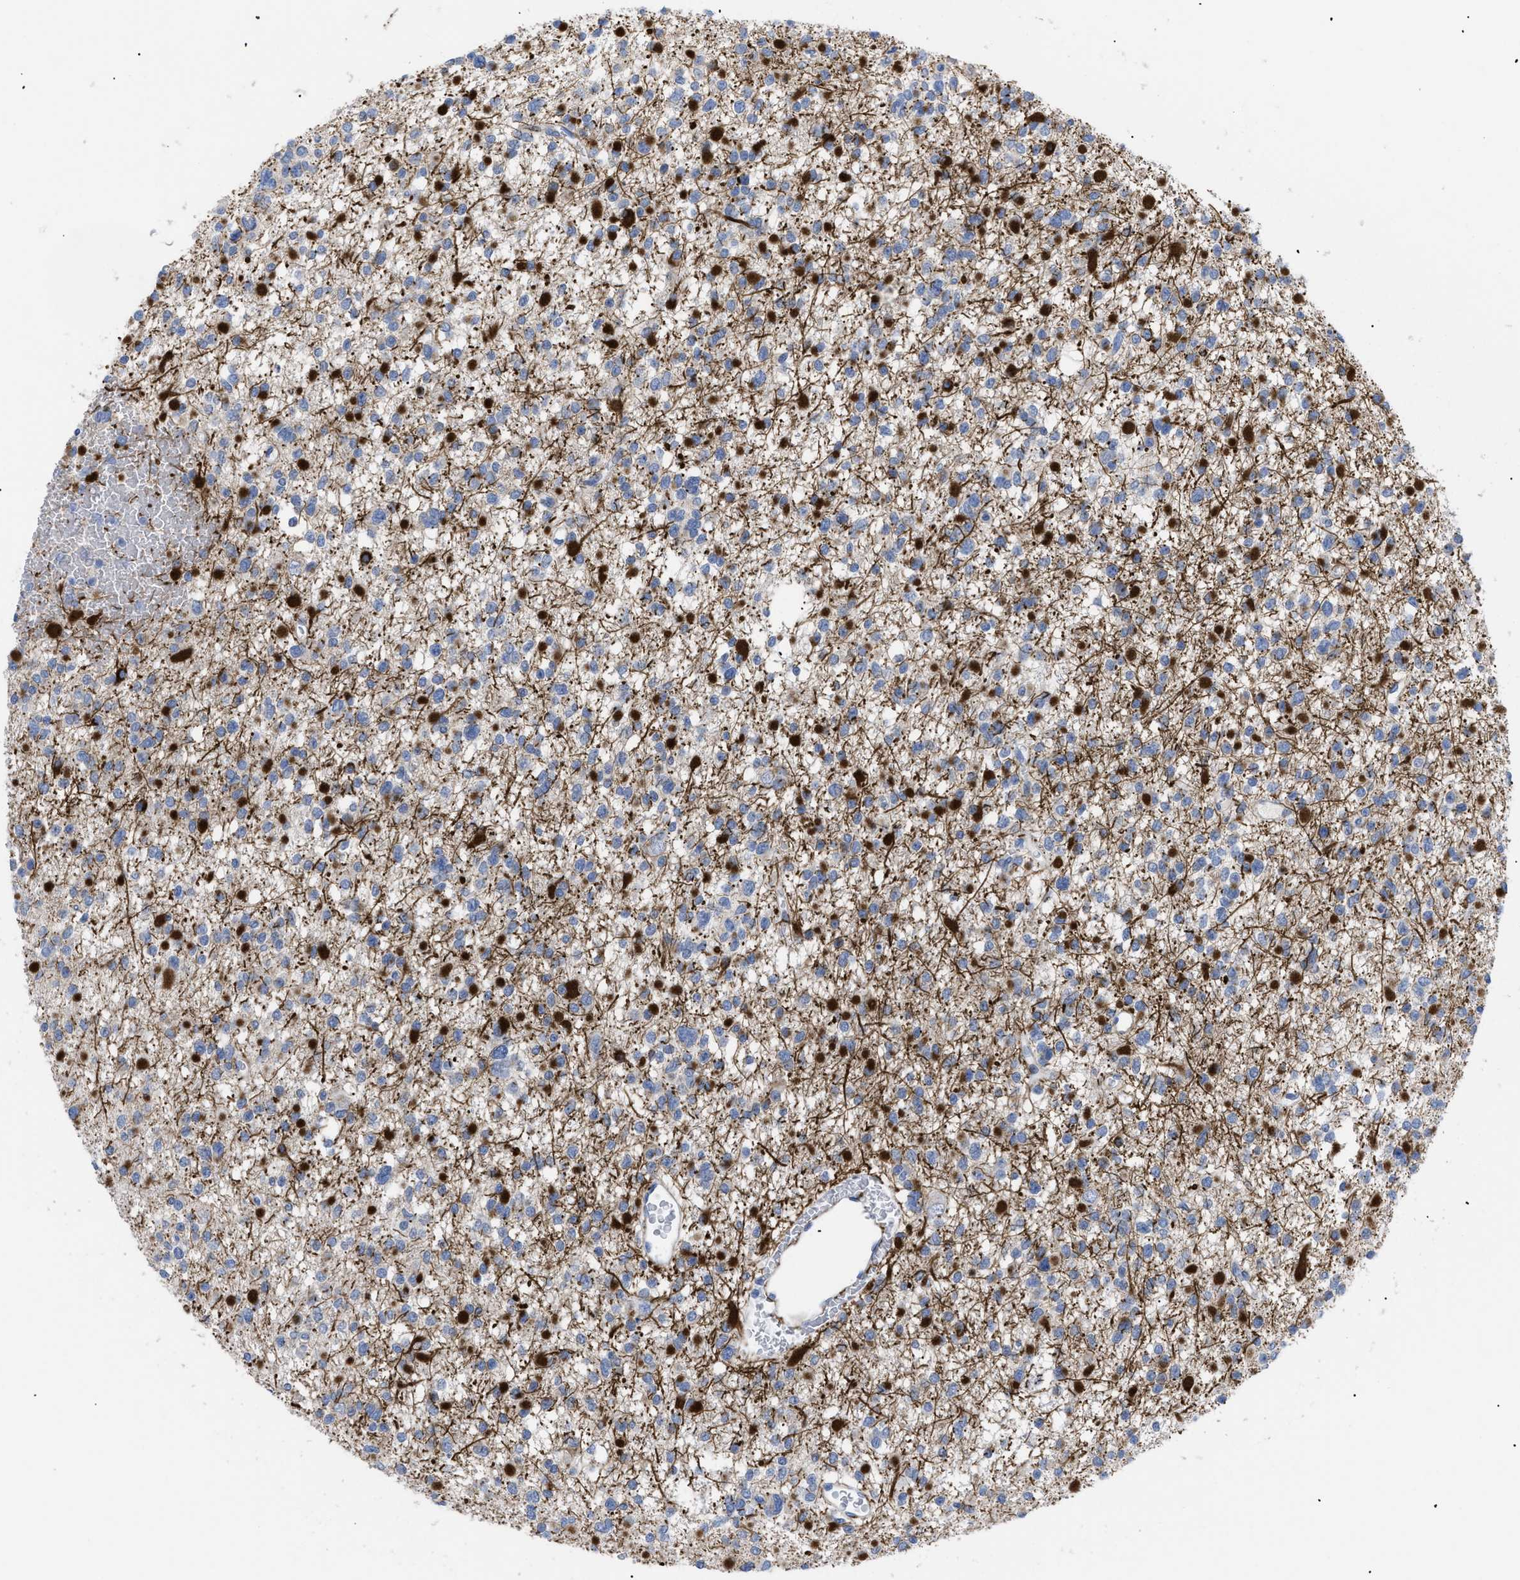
{"staining": {"intensity": "strong", "quantity": "<25%", "location": "cytoplasmic/membranous"}, "tissue": "glioma", "cell_type": "Tumor cells", "image_type": "cancer", "snomed": [{"axis": "morphology", "description": "Glioma, malignant, Low grade"}, {"axis": "topography", "description": "Brain"}], "caption": "Protein expression analysis of malignant glioma (low-grade) reveals strong cytoplasmic/membranous positivity in about <25% of tumor cells.", "gene": "CAV3", "patient": {"sex": "female", "age": 22}}